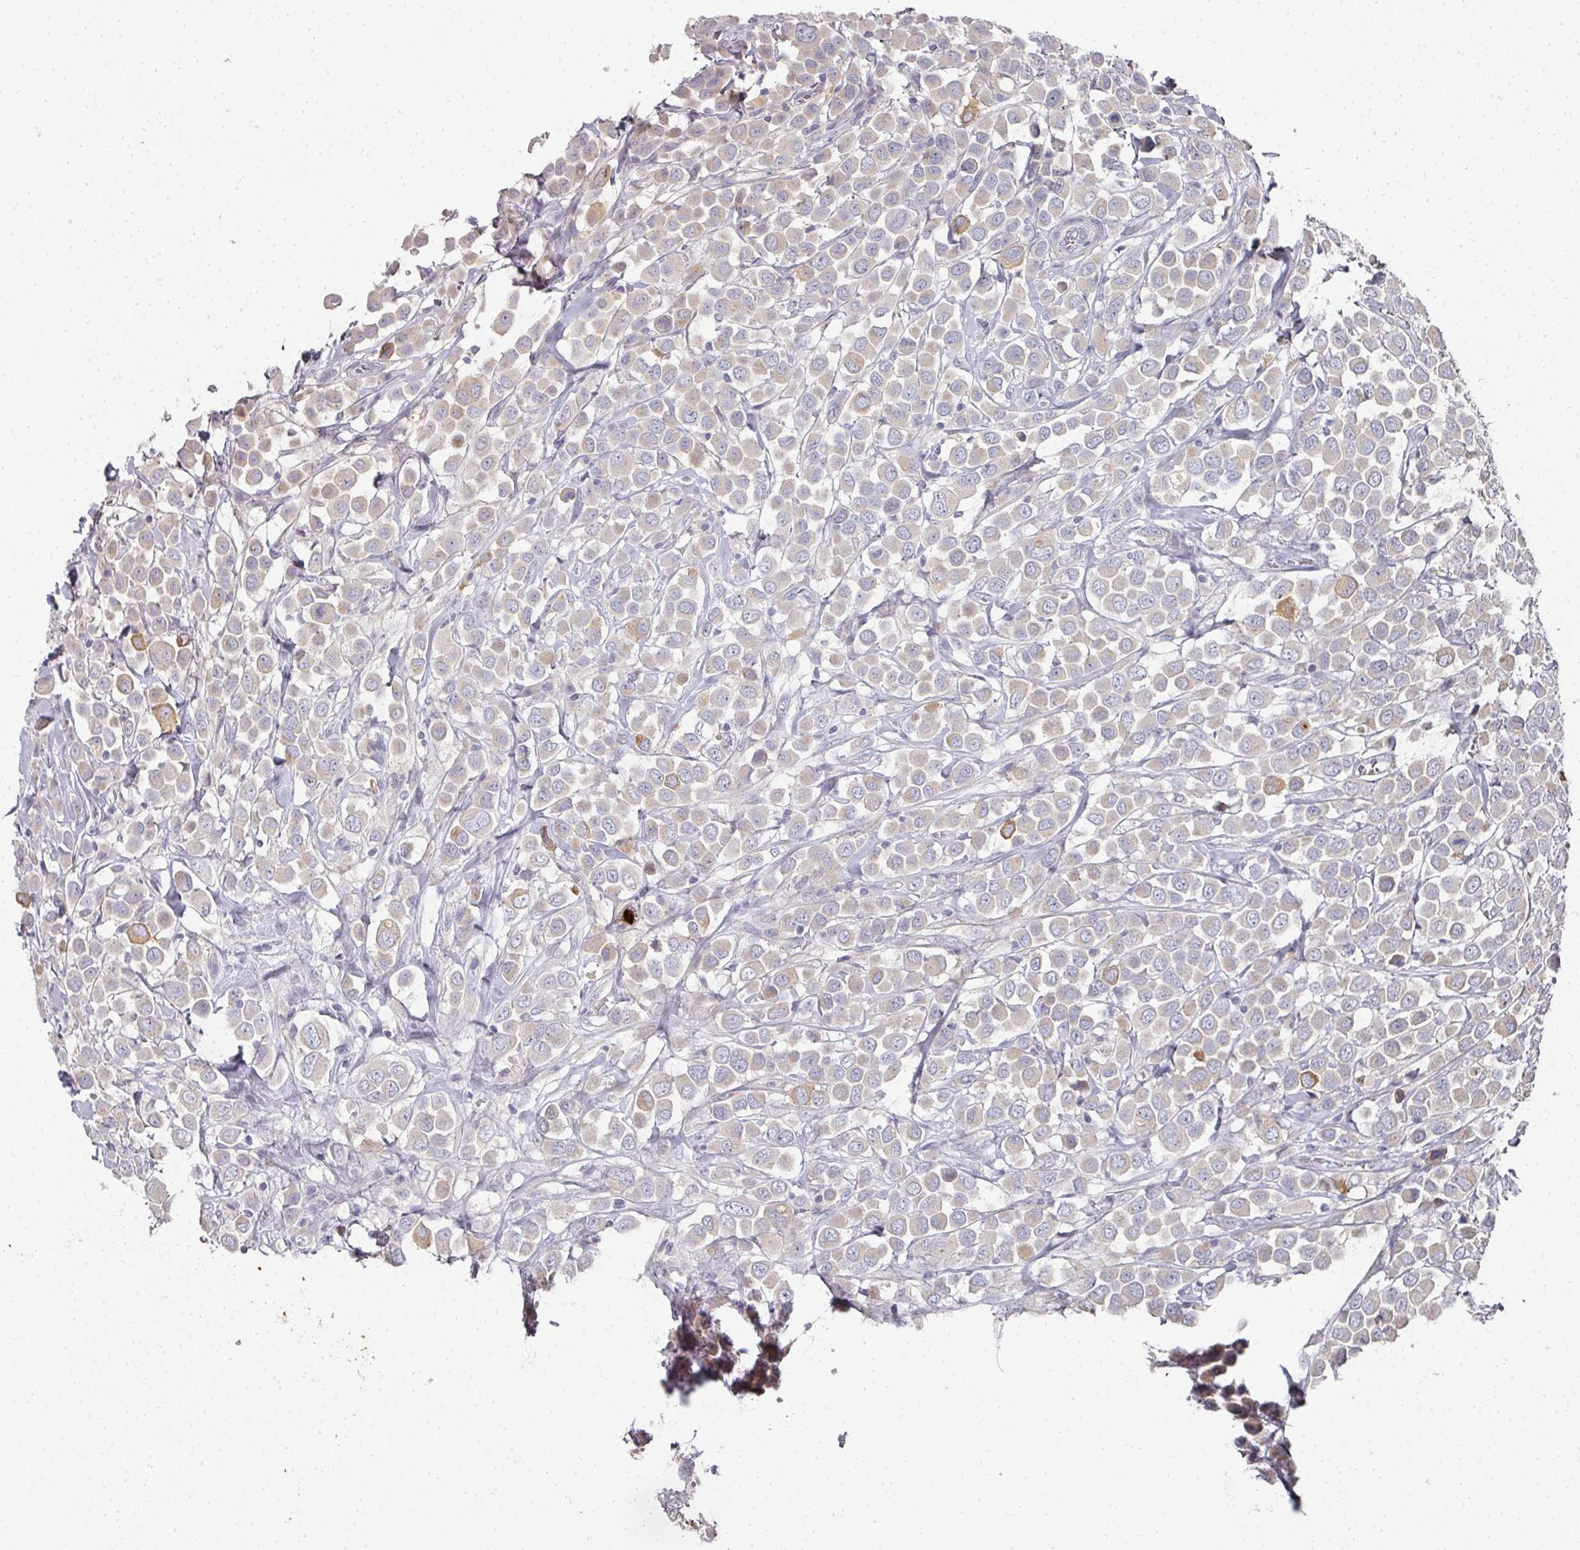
{"staining": {"intensity": "moderate", "quantity": "<25%", "location": "cytoplasmic/membranous"}, "tissue": "breast cancer", "cell_type": "Tumor cells", "image_type": "cancer", "snomed": [{"axis": "morphology", "description": "Duct carcinoma"}, {"axis": "topography", "description": "Breast"}], "caption": "This is an image of IHC staining of breast cancer (intraductal carcinoma), which shows moderate expression in the cytoplasmic/membranous of tumor cells.", "gene": "CAMP", "patient": {"sex": "female", "age": 61}}